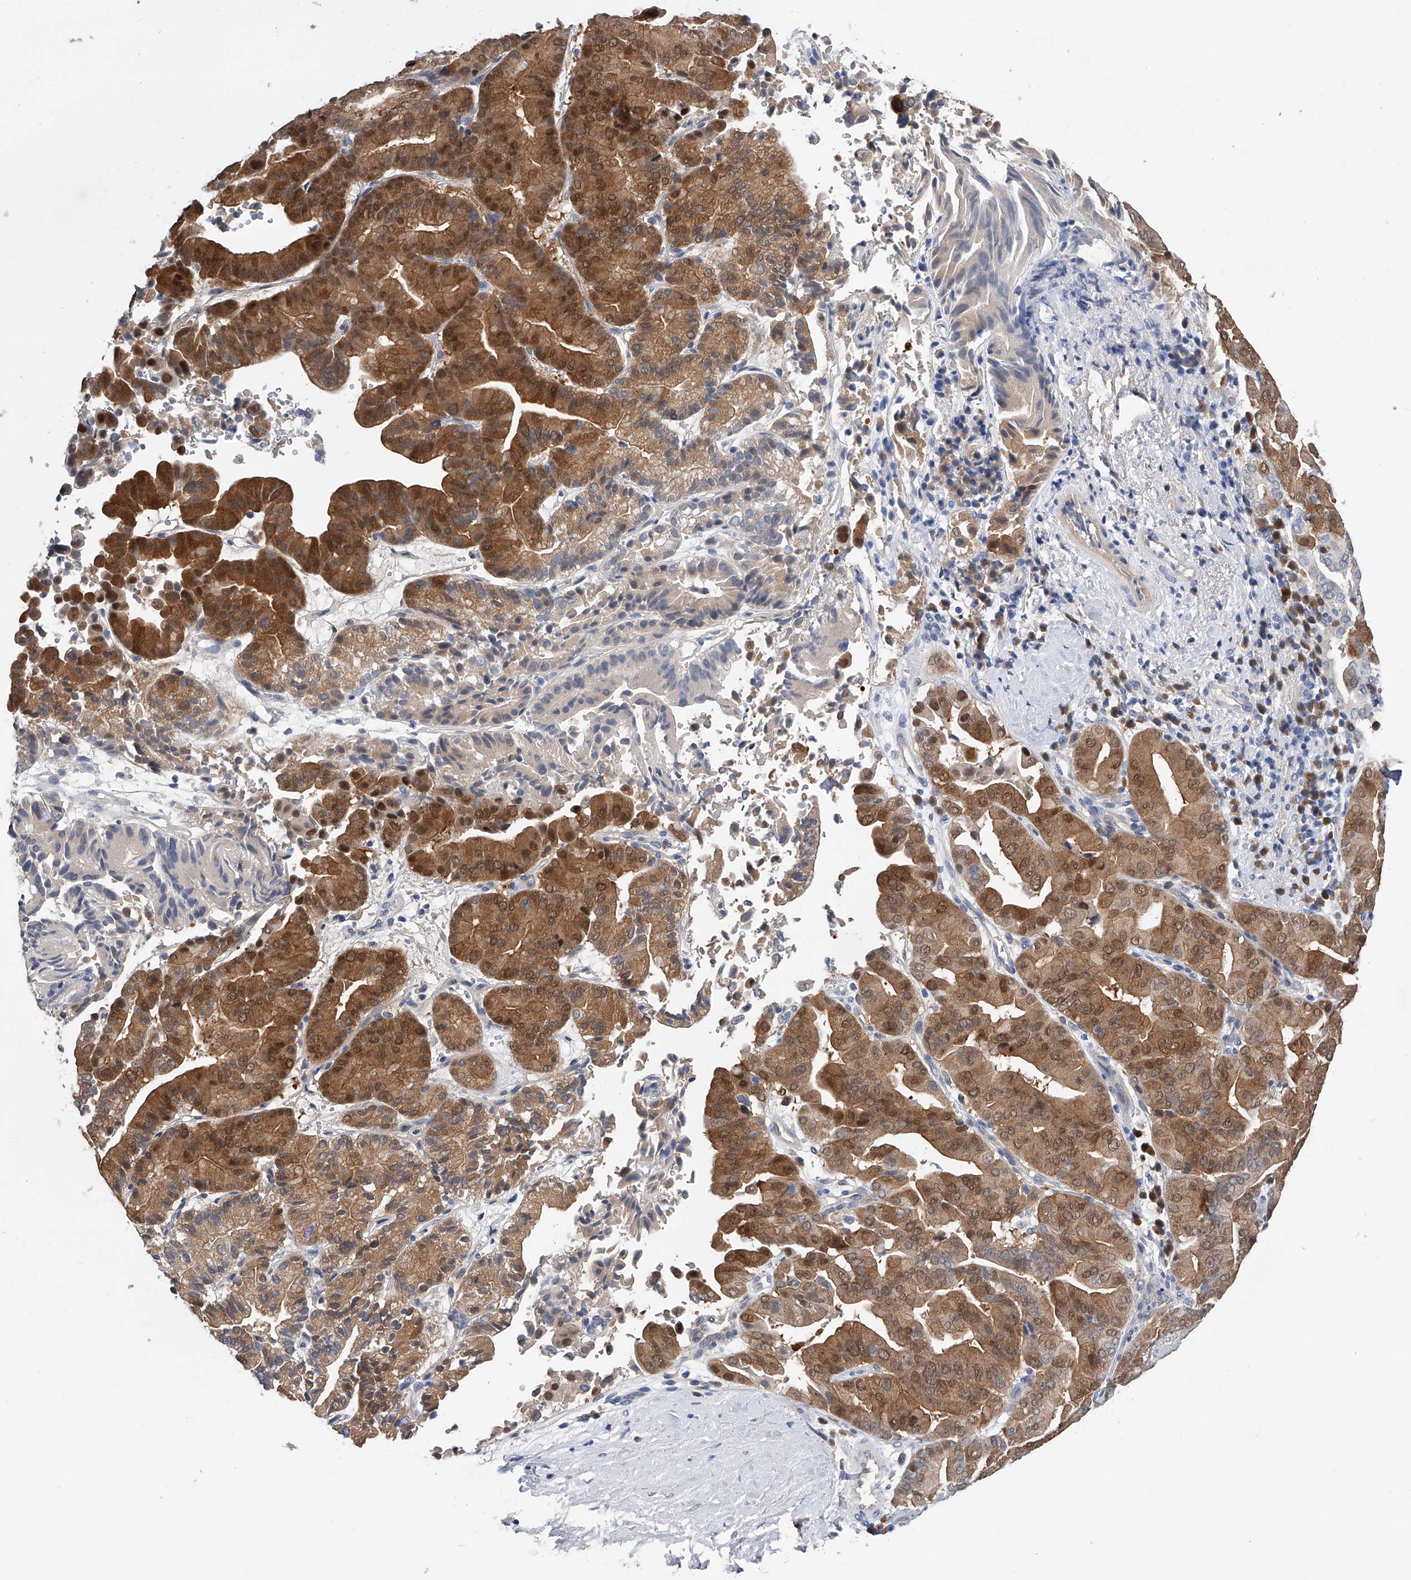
{"staining": {"intensity": "strong", "quantity": ">75%", "location": "cytoplasmic/membranous,nuclear"}, "tissue": "liver cancer", "cell_type": "Tumor cells", "image_type": "cancer", "snomed": [{"axis": "morphology", "description": "Cholangiocarcinoma"}, {"axis": "topography", "description": "Liver"}], "caption": "Liver cholangiocarcinoma stained with DAB IHC demonstrates high levels of strong cytoplasmic/membranous and nuclear staining in approximately >75% of tumor cells. (DAB (3,3'-diaminobenzidine) IHC with brightfield microscopy, high magnification).", "gene": "PGM3", "patient": {"sex": "female", "age": 75}}